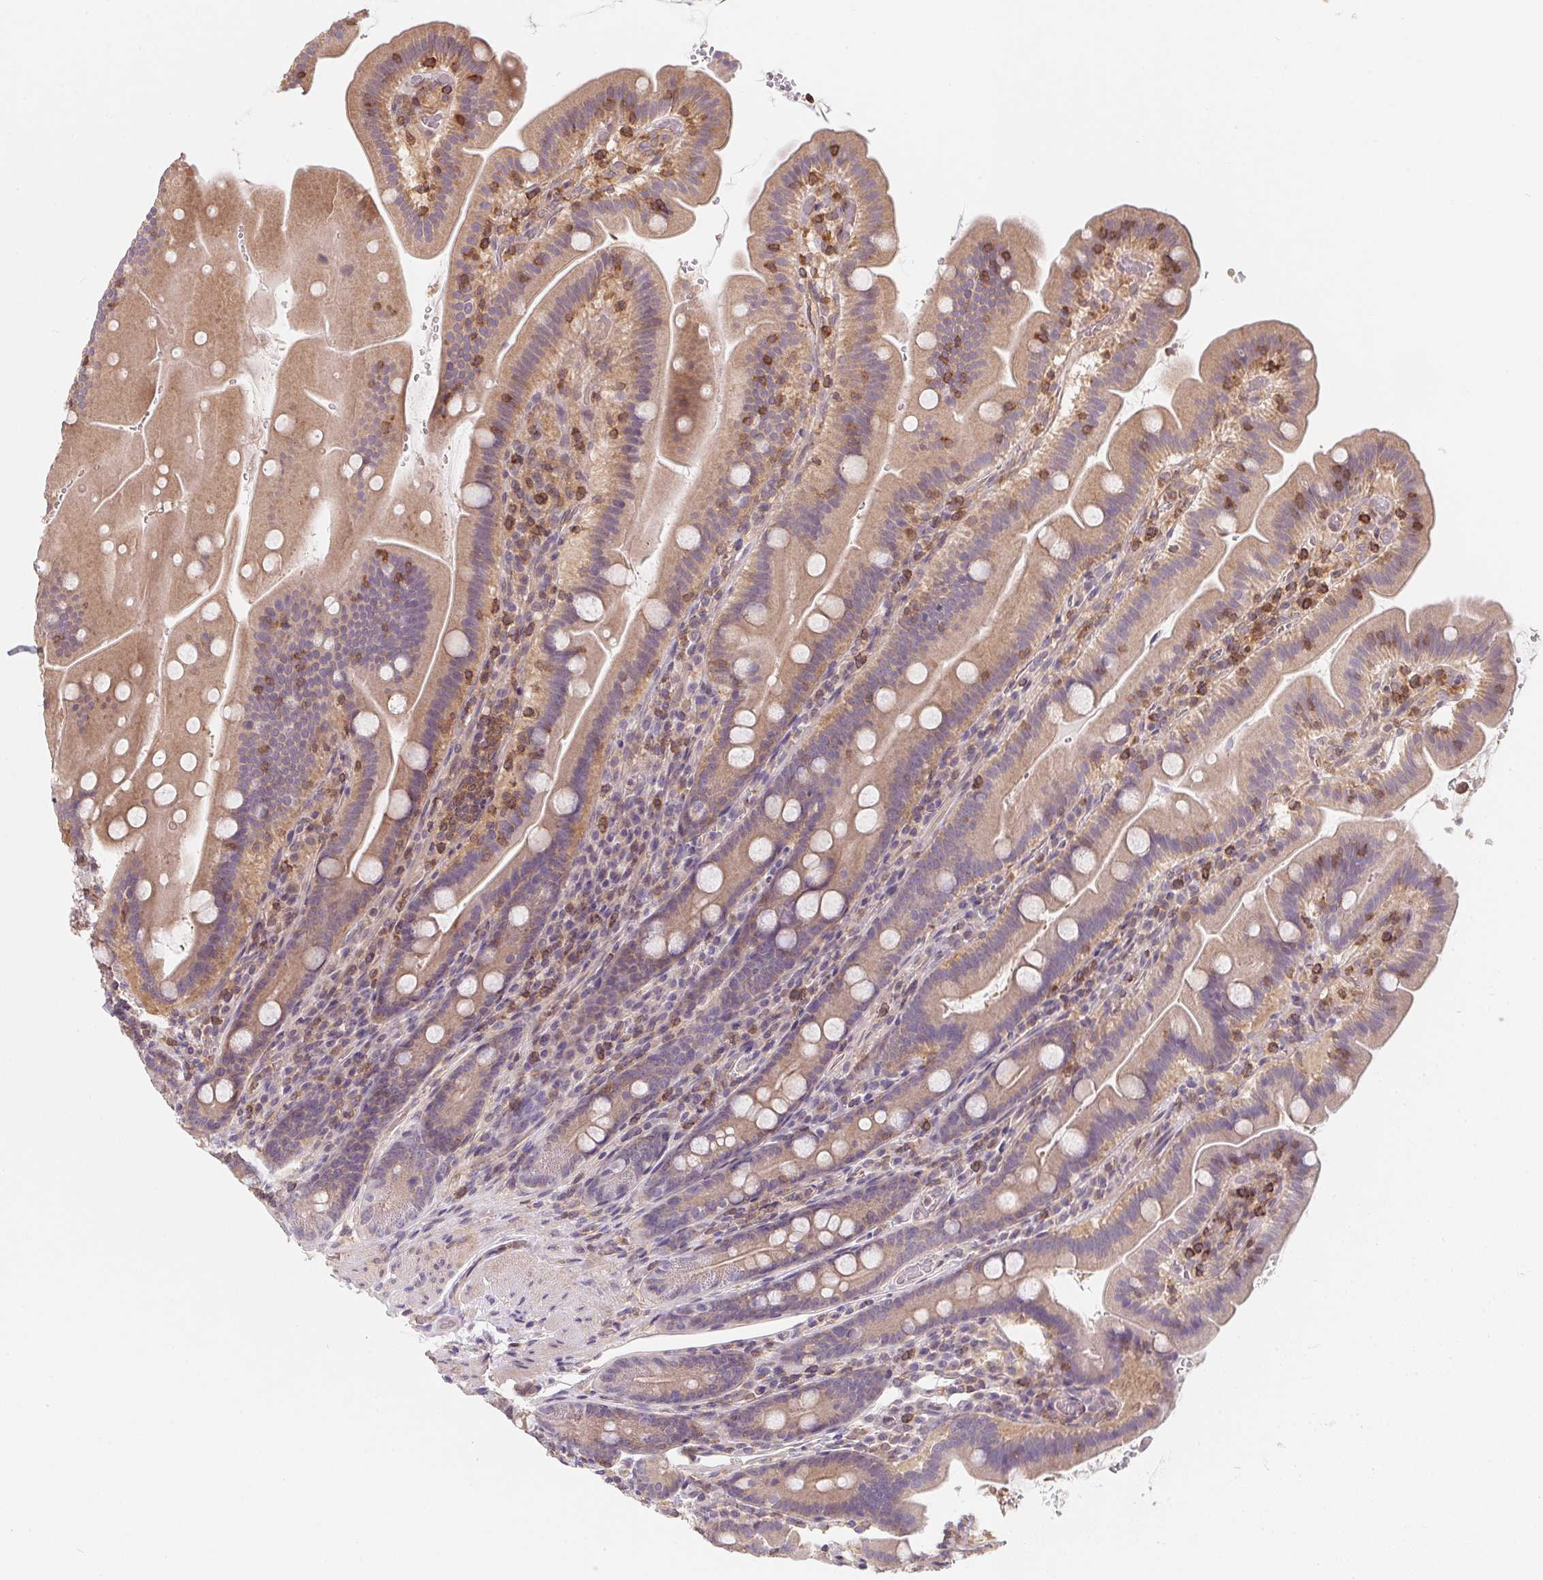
{"staining": {"intensity": "weak", "quantity": ">75%", "location": "cytoplasmic/membranous"}, "tissue": "small intestine", "cell_type": "Glandular cells", "image_type": "normal", "snomed": [{"axis": "morphology", "description": "Normal tissue, NOS"}, {"axis": "topography", "description": "Small intestine"}], "caption": "This micrograph demonstrates benign small intestine stained with immunohistochemistry to label a protein in brown. The cytoplasmic/membranous of glandular cells show weak positivity for the protein. Nuclei are counter-stained blue.", "gene": "ANKRD13A", "patient": {"sex": "male", "age": 26}}